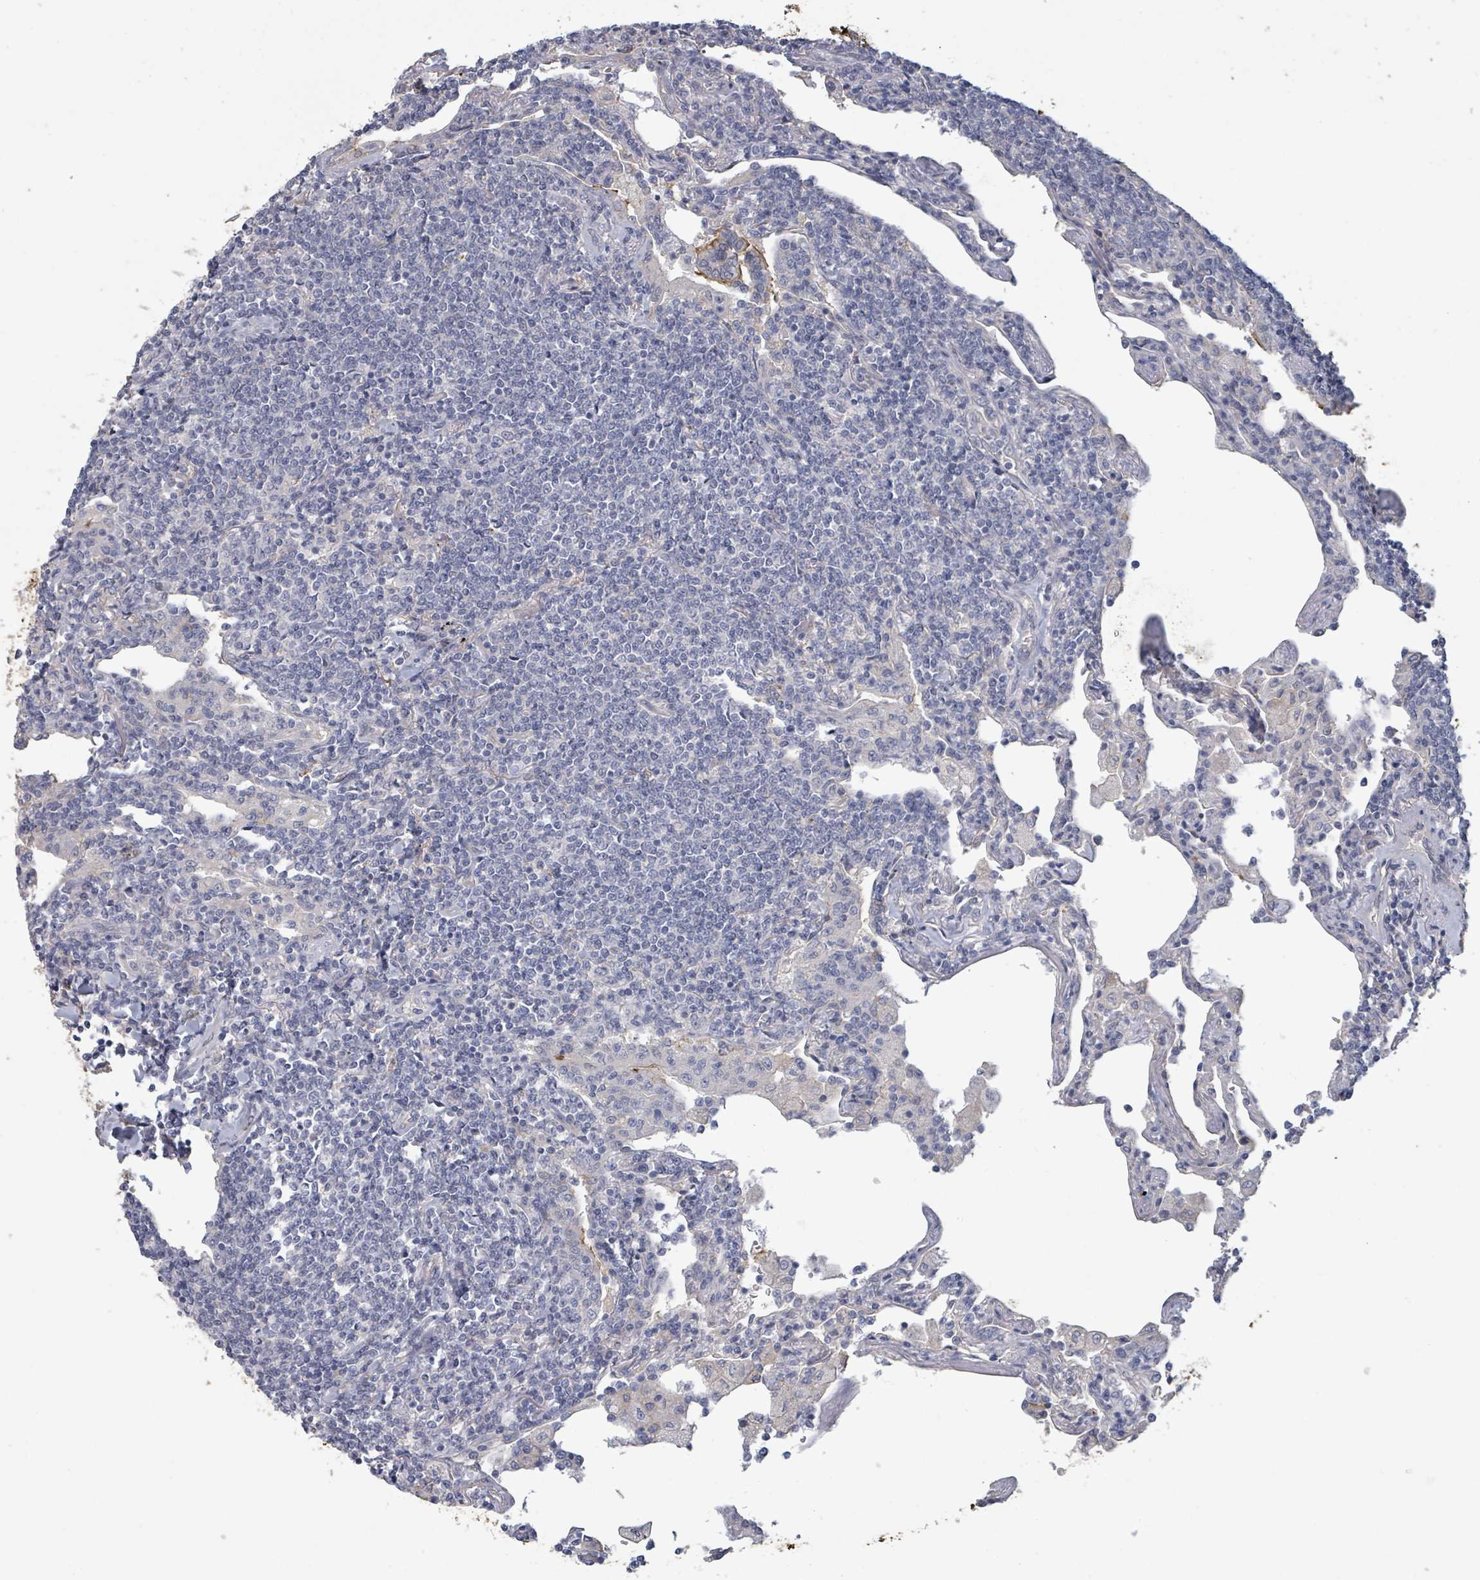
{"staining": {"intensity": "negative", "quantity": "none", "location": "none"}, "tissue": "lymphoma", "cell_type": "Tumor cells", "image_type": "cancer", "snomed": [{"axis": "morphology", "description": "Malignant lymphoma, non-Hodgkin's type, Low grade"}, {"axis": "topography", "description": "Lung"}], "caption": "Tumor cells are negative for brown protein staining in lymphoma.", "gene": "PLAUR", "patient": {"sex": "female", "age": 71}}